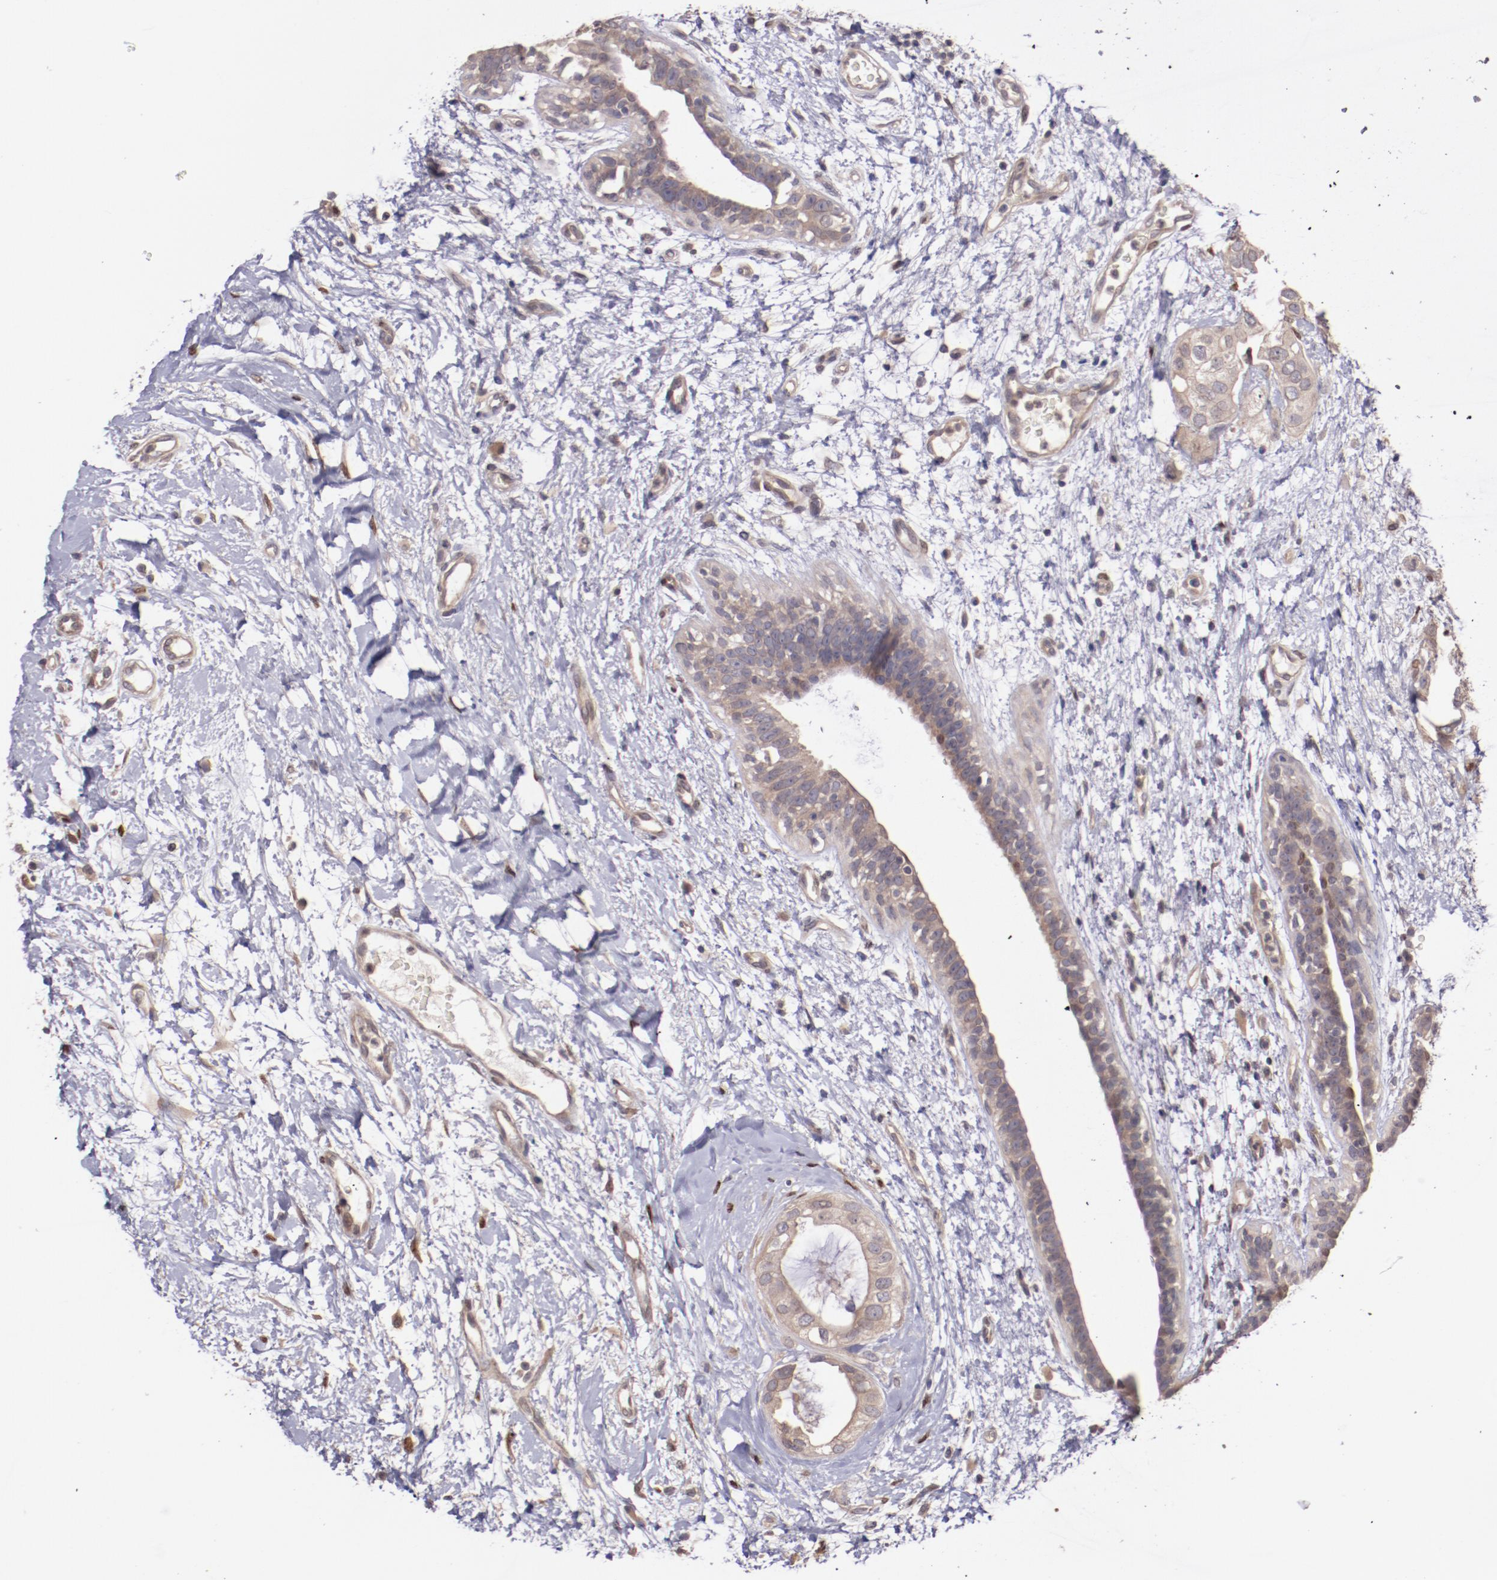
{"staining": {"intensity": "weak", "quantity": ">75%", "location": "cytoplasmic/membranous"}, "tissue": "breast cancer", "cell_type": "Tumor cells", "image_type": "cancer", "snomed": [{"axis": "morphology", "description": "Duct carcinoma"}, {"axis": "topography", "description": "Breast"}], "caption": "High-power microscopy captured an IHC micrograph of intraductal carcinoma (breast), revealing weak cytoplasmic/membranous expression in about >75% of tumor cells.", "gene": "NUP62CL", "patient": {"sex": "female", "age": 40}}